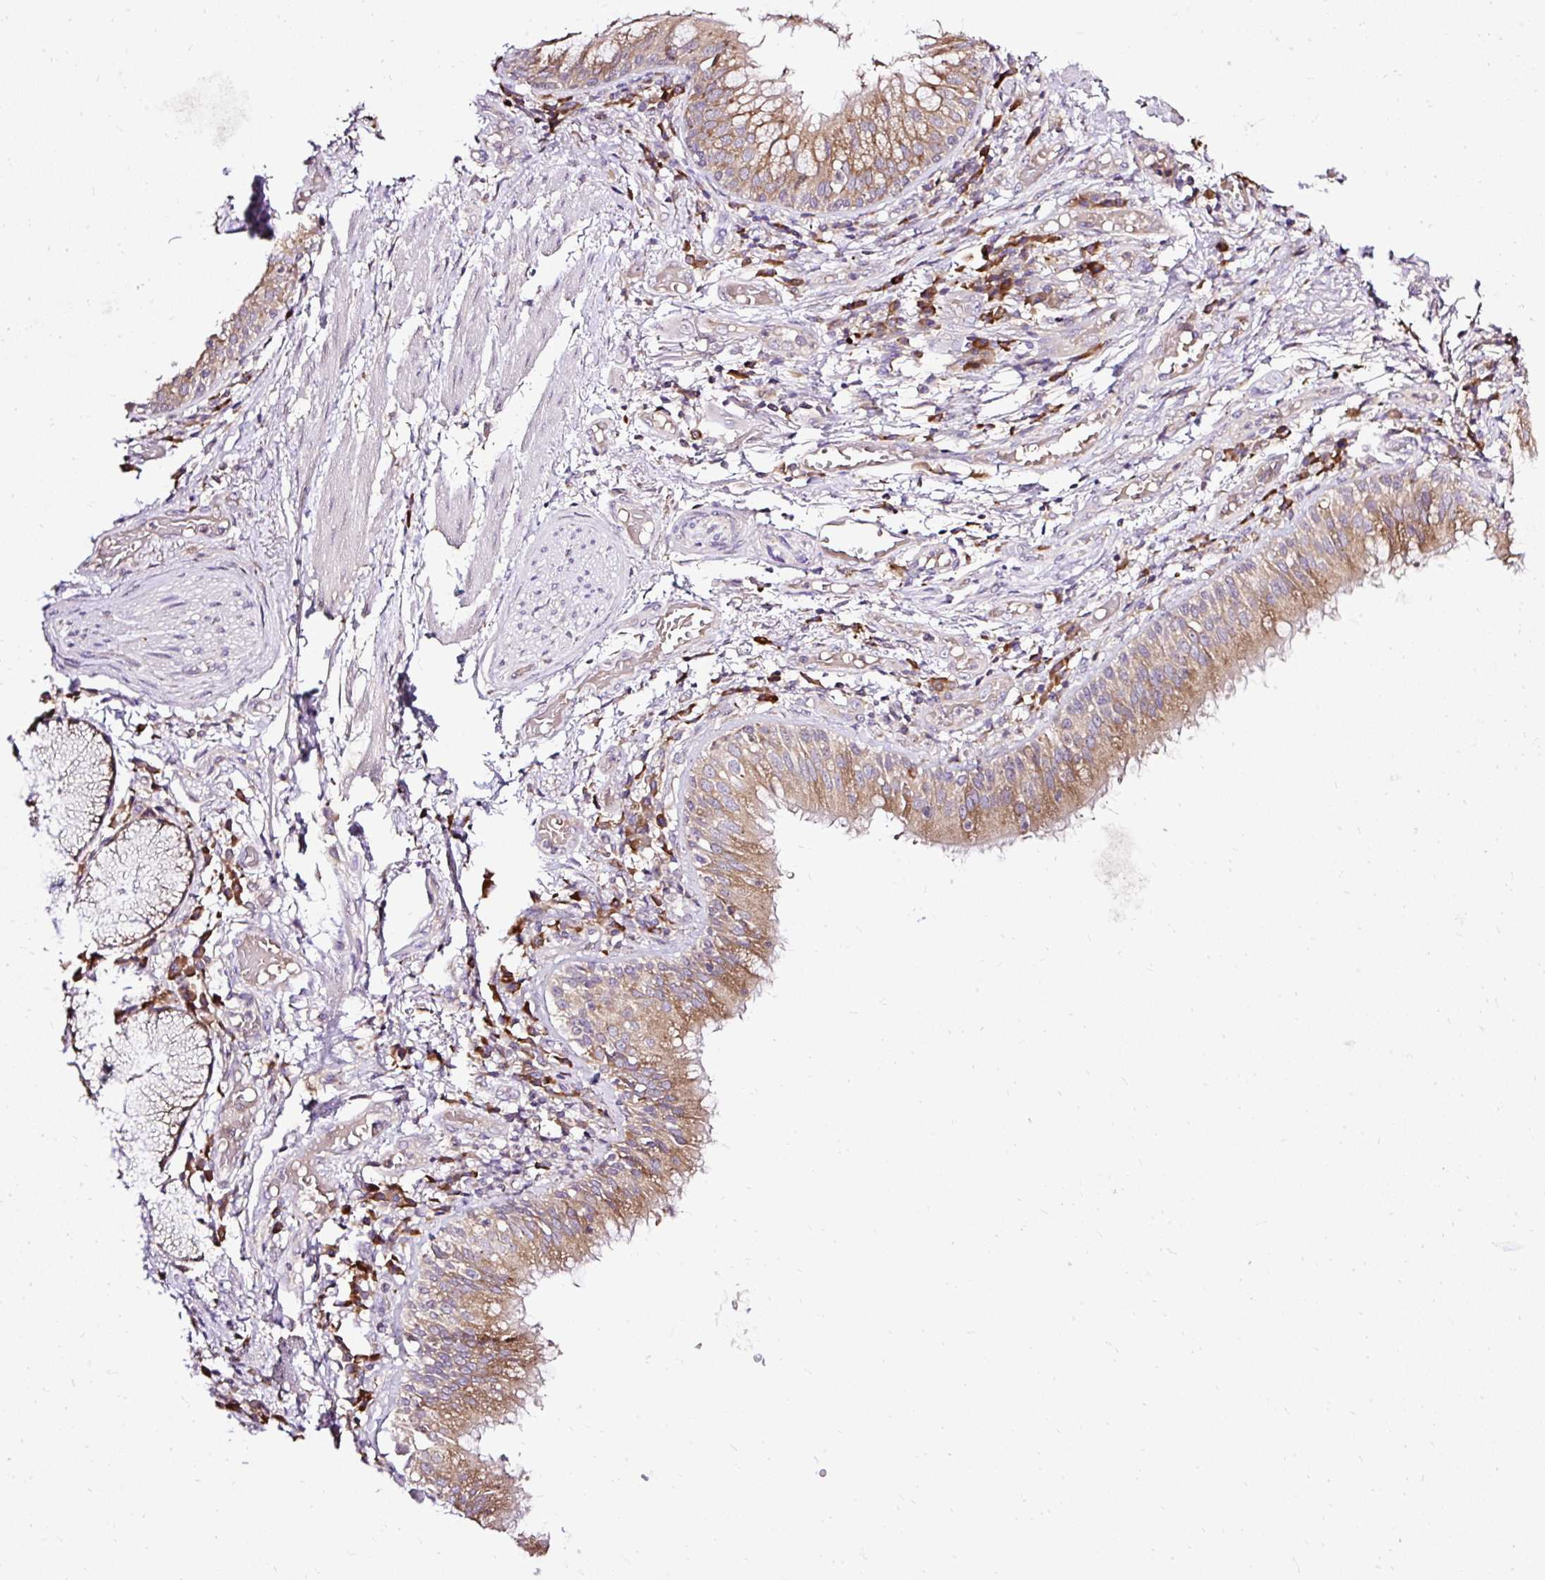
{"staining": {"intensity": "negative", "quantity": "none", "location": "none"}, "tissue": "adipose tissue", "cell_type": "Adipocytes", "image_type": "normal", "snomed": [{"axis": "morphology", "description": "Normal tissue, NOS"}, {"axis": "topography", "description": "Cartilage tissue"}, {"axis": "topography", "description": "Bronchus"}], "caption": "Immunohistochemistry (IHC) photomicrograph of unremarkable adipose tissue: human adipose tissue stained with DAB exhibits no significant protein staining in adipocytes. Brightfield microscopy of immunohistochemistry (IHC) stained with DAB (brown) and hematoxylin (blue), captured at high magnification.", "gene": "SEC63", "patient": {"sex": "male", "age": 56}}